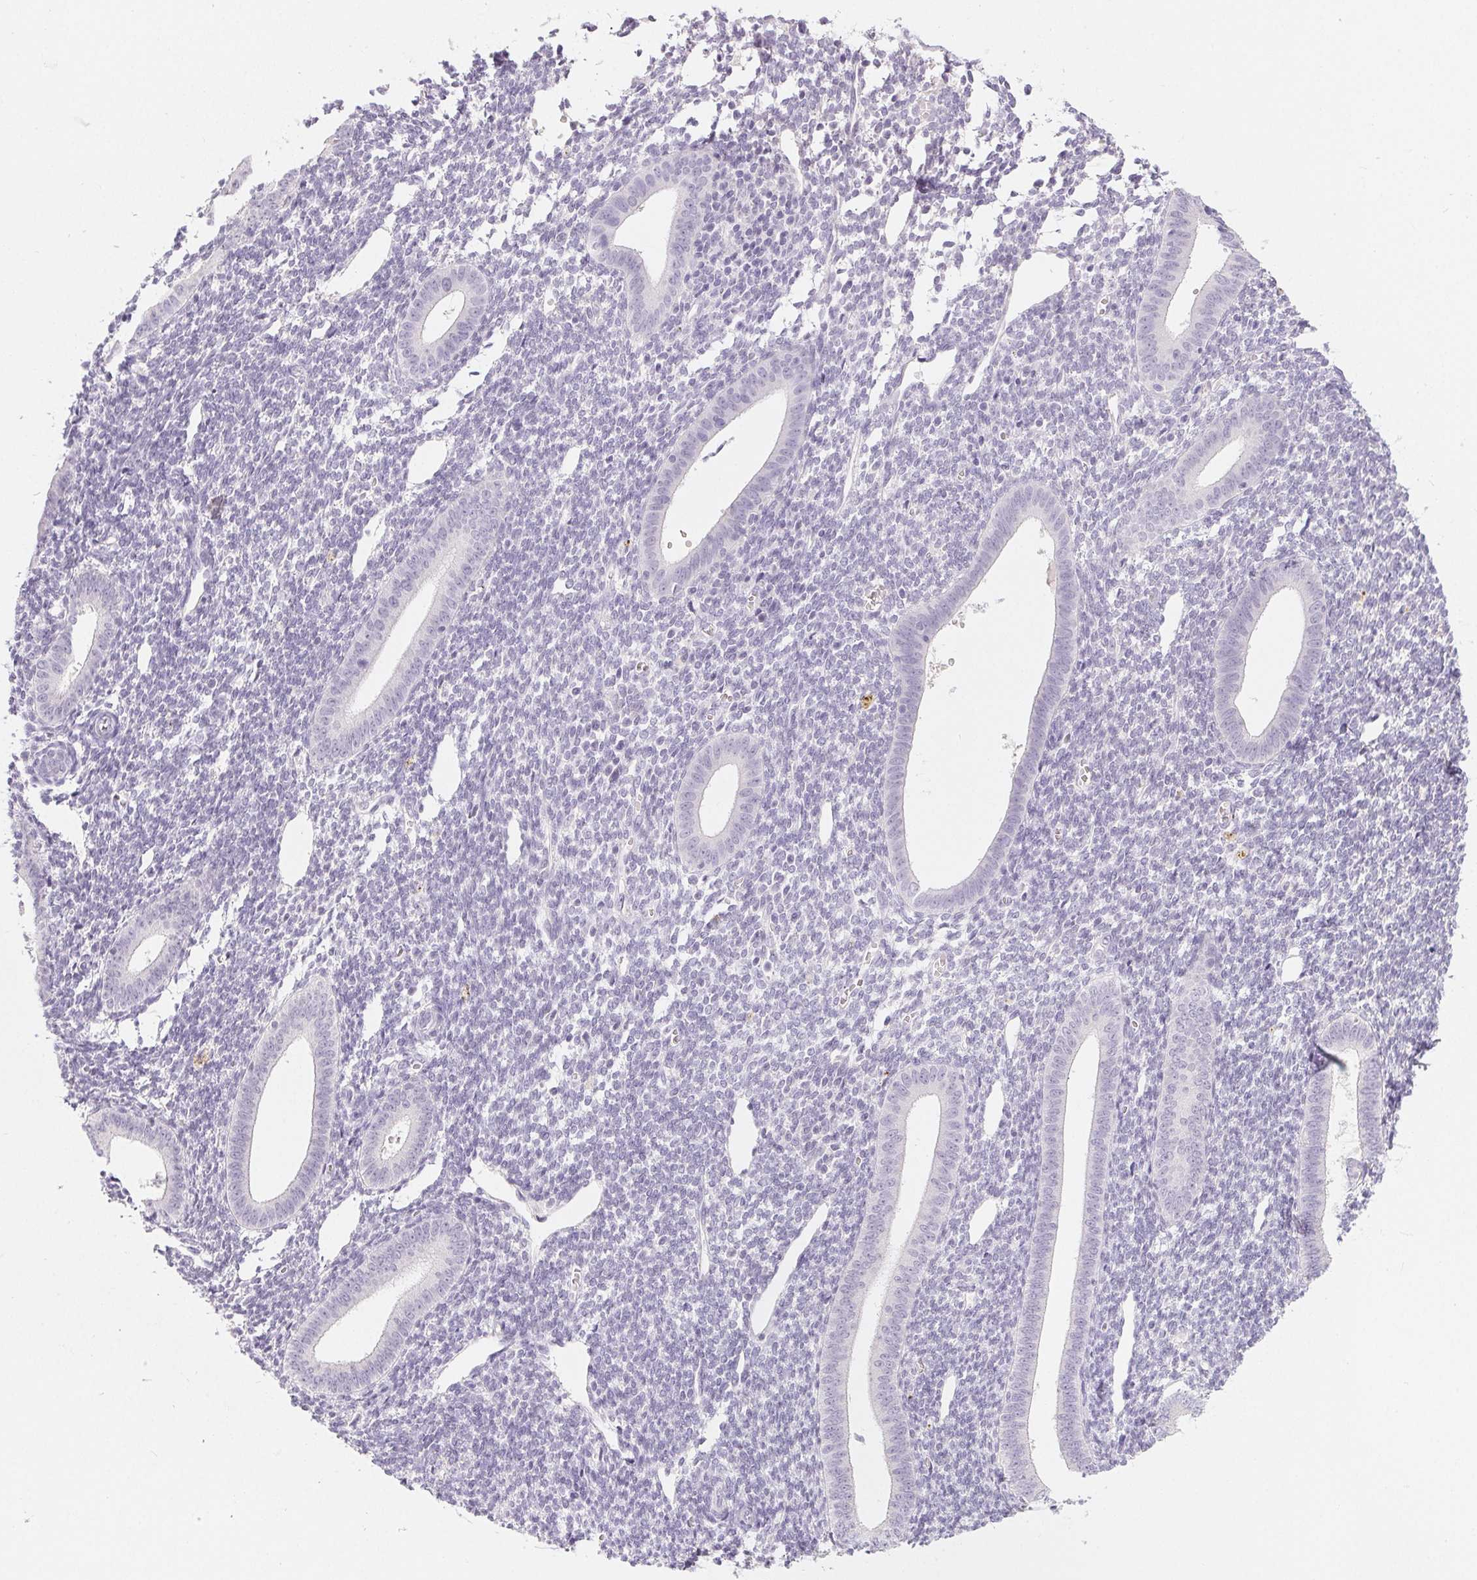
{"staining": {"intensity": "negative", "quantity": "none", "location": "none"}, "tissue": "endometrium", "cell_type": "Cells in endometrial stroma", "image_type": "normal", "snomed": [{"axis": "morphology", "description": "Normal tissue, NOS"}, {"axis": "topography", "description": "Endometrium"}], "caption": "The histopathology image demonstrates no significant expression in cells in endometrial stroma of endometrium.", "gene": "MIOX", "patient": {"sex": "female", "age": 25}}